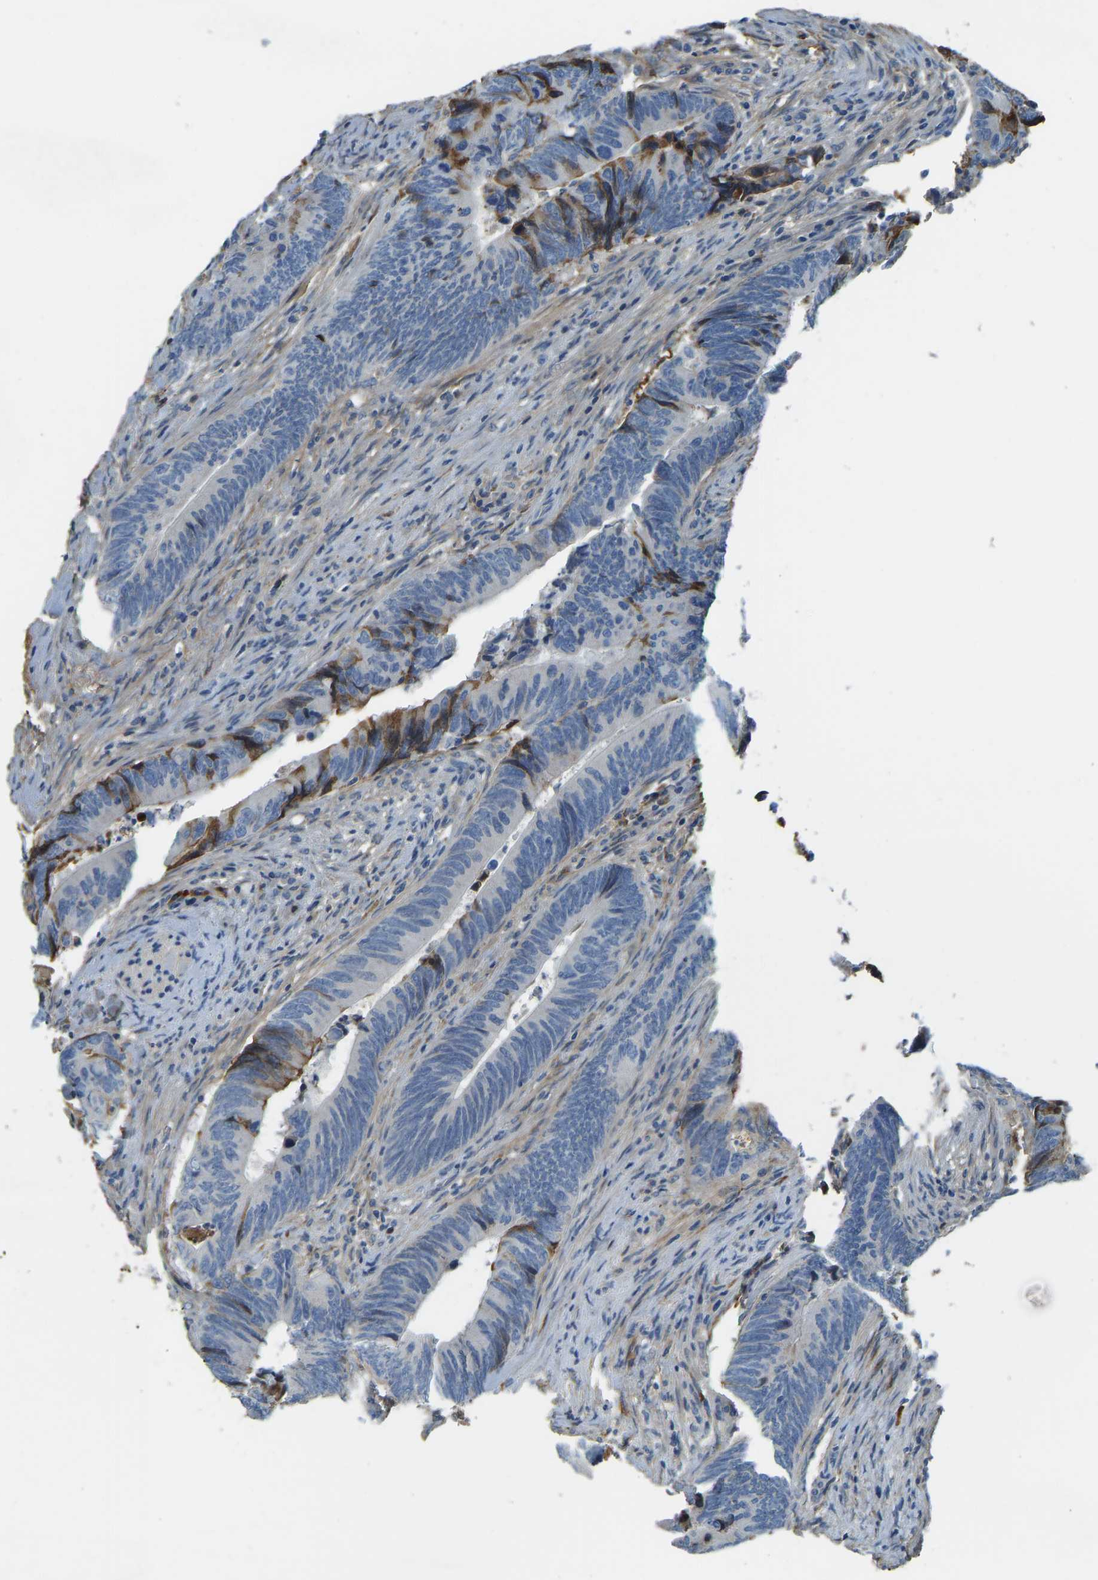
{"staining": {"intensity": "negative", "quantity": "none", "location": "none"}, "tissue": "colorectal cancer", "cell_type": "Tumor cells", "image_type": "cancer", "snomed": [{"axis": "morphology", "description": "Normal tissue, NOS"}, {"axis": "morphology", "description": "Adenocarcinoma, NOS"}, {"axis": "topography", "description": "Colon"}], "caption": "High magnification brightfield microscopy of colorectal cancer (adenocarcinoma) stained with DAB (brown) and counterstained with hematoxylin (blue): tumor cells show no significant positivity.", "gene": "THBS4", "patient": {"sex": "male", "age": 56}}